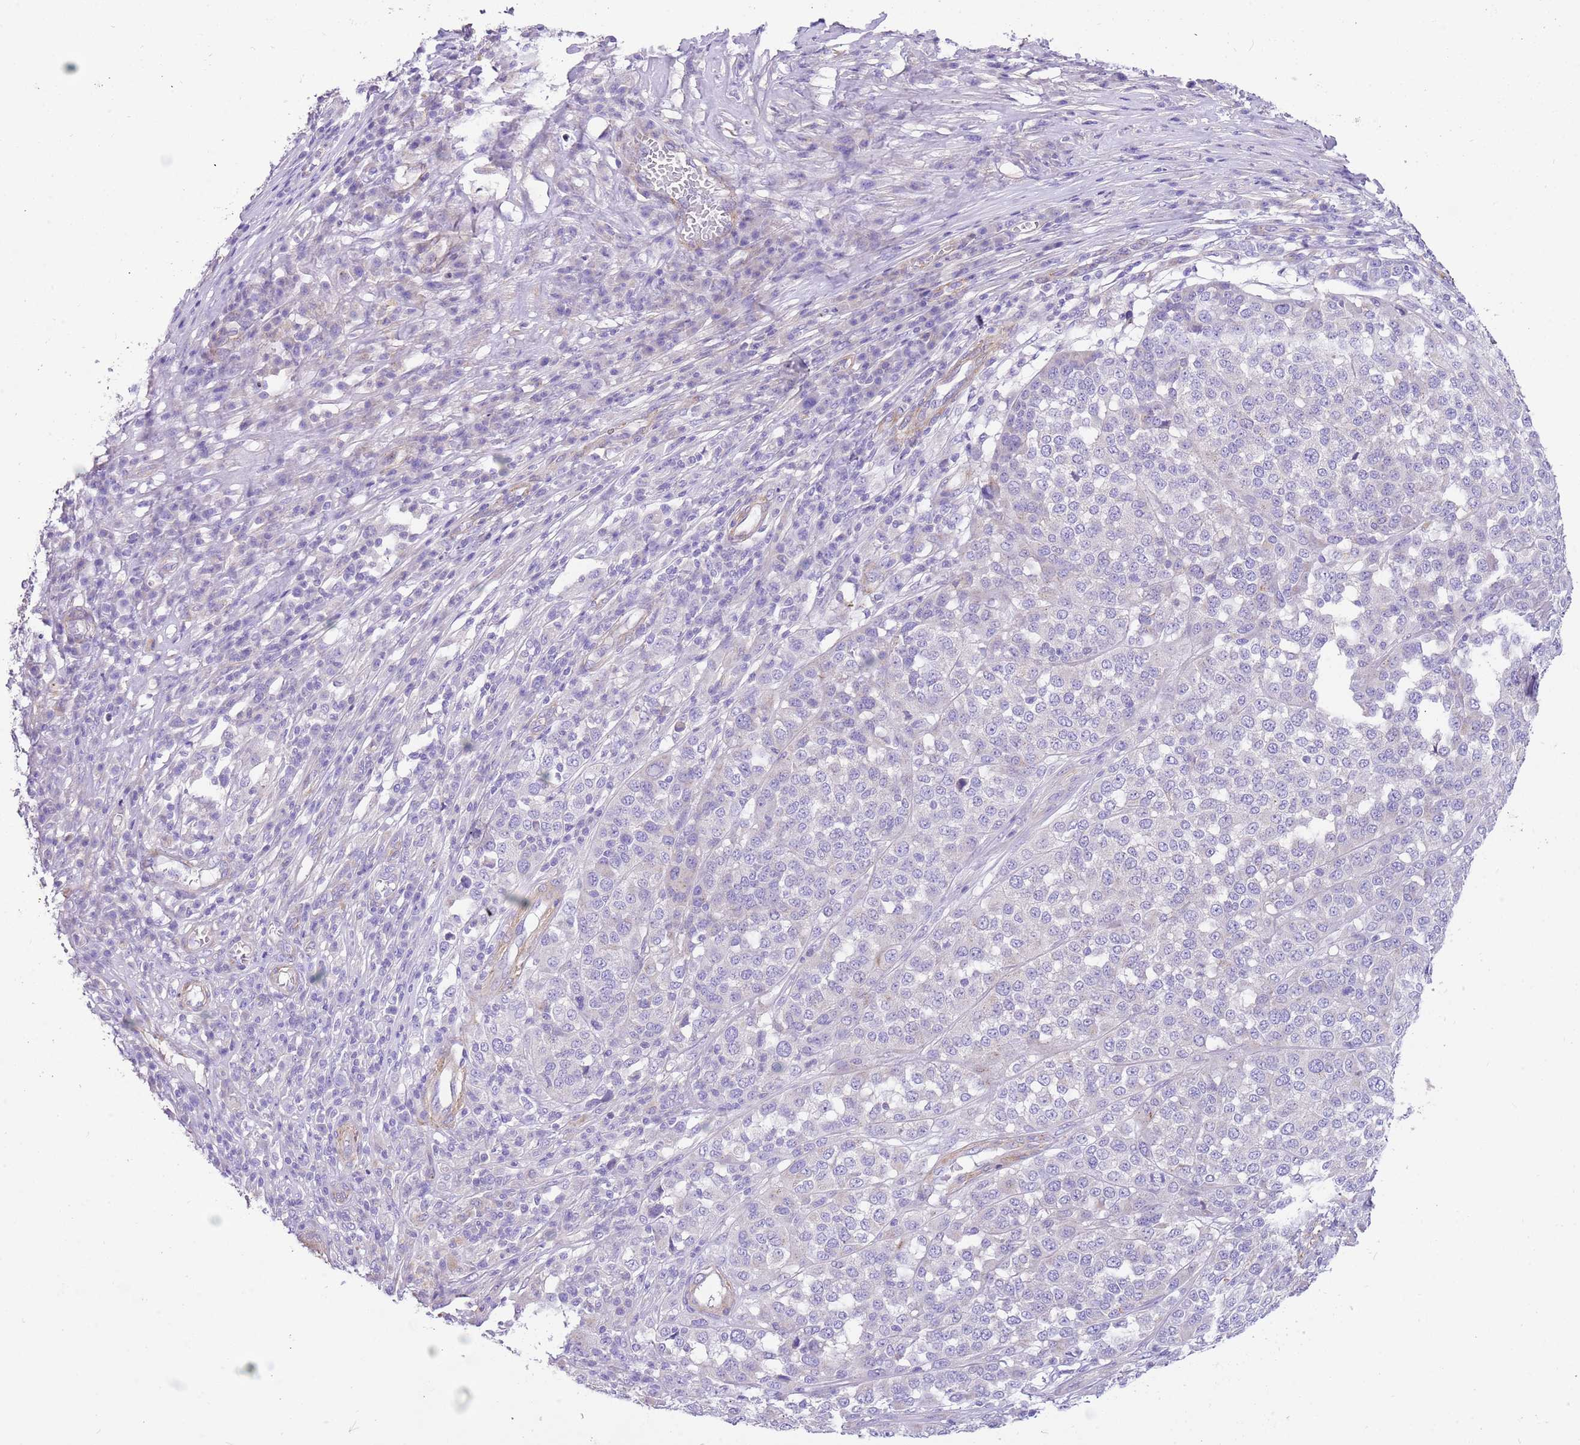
{"staining": {"intensity": "negative", "quantity": "none", "location": "none"}, "tissue": "melanoma", "cell_type": "Tumor cells", "image_type": "cancer", "snomed": [{"axis": "morphology", "description": "Malignant melanoma, Metastatic site"}, {"axis": "topography", "description": "Lymph node"}], "caption": "High power microscopy micrograph of an immunohistochemistry photomicrograph of melanoma, revealing no significant positivity in tumor cells.", "gene": "SERINC3", "patient": {"sex": "male", "age": 44}}